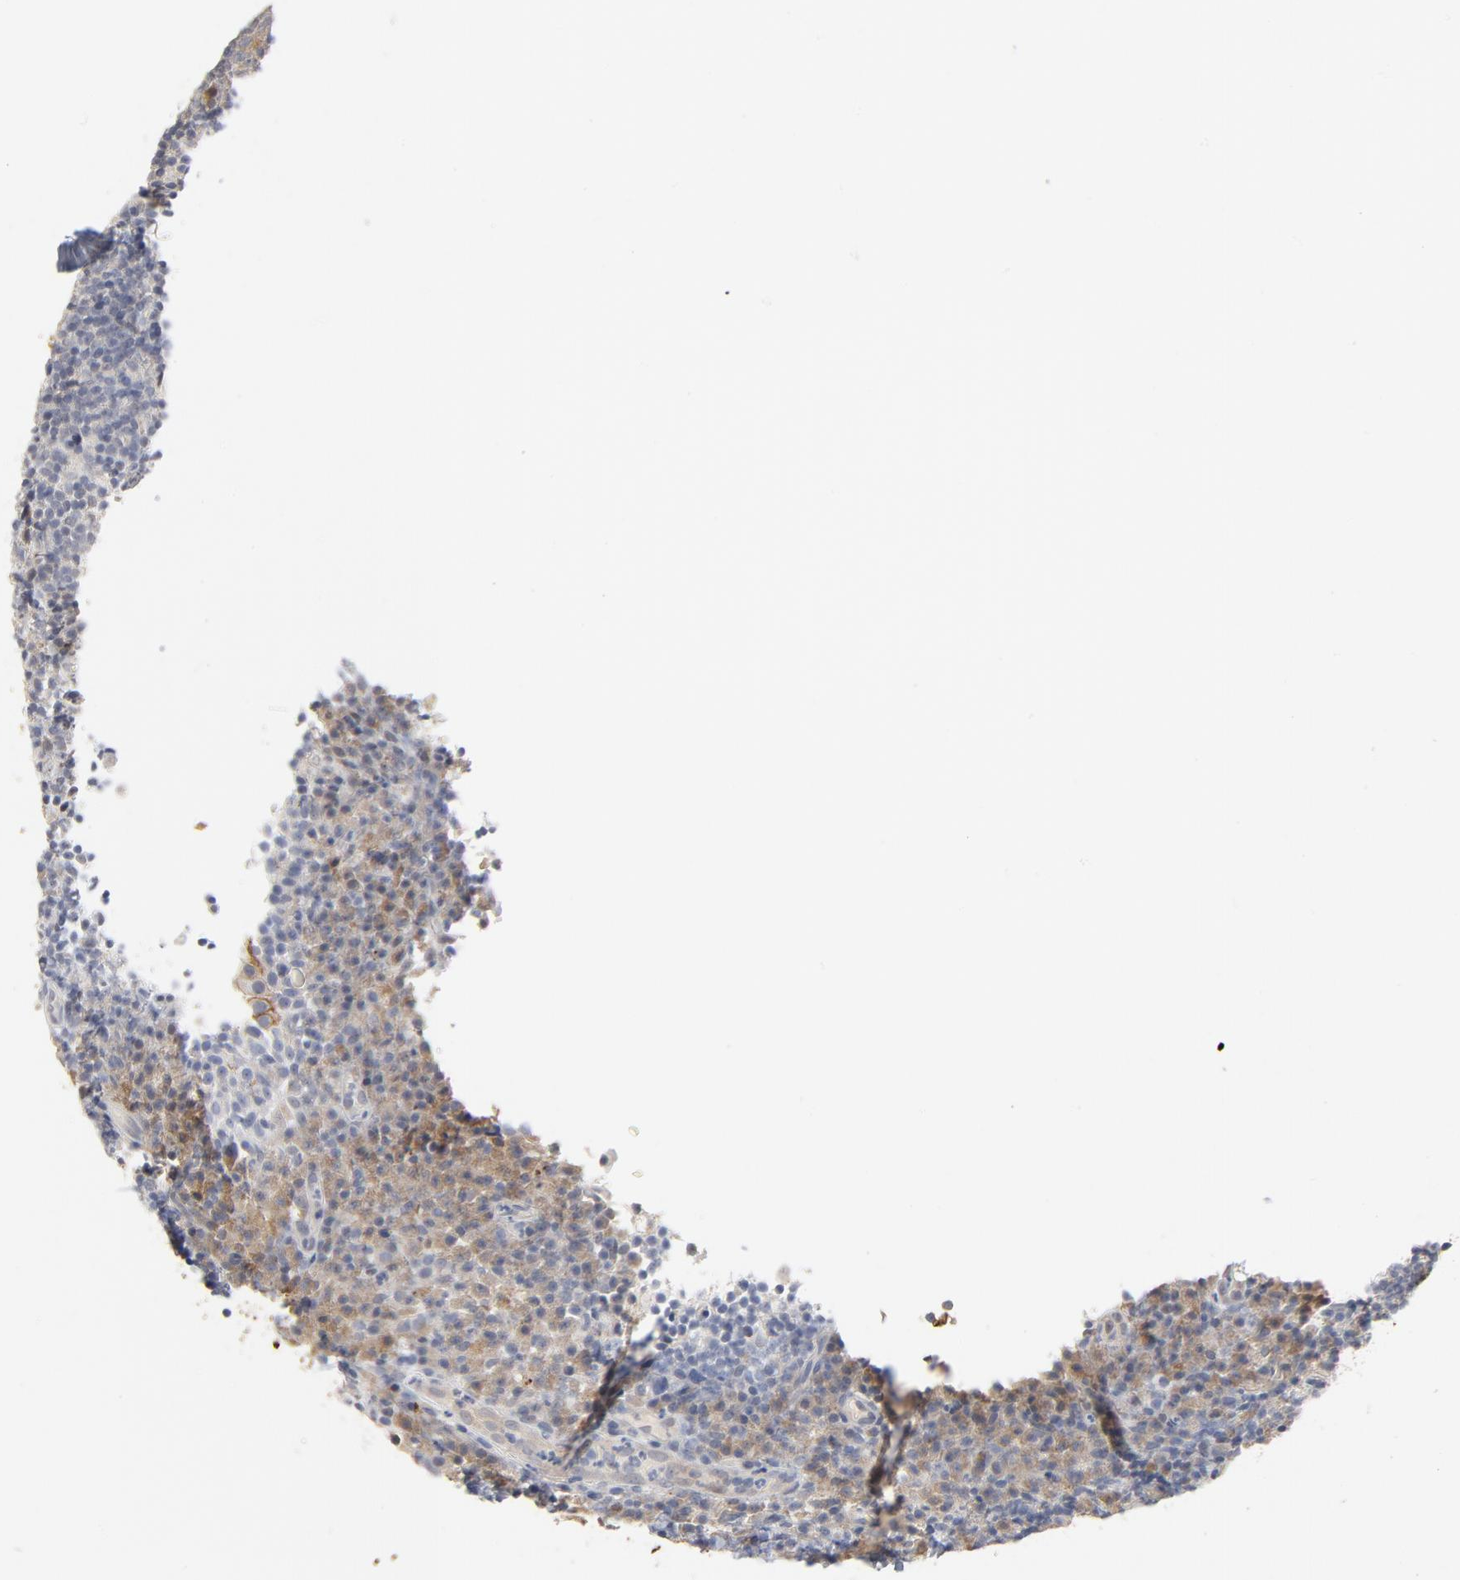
{"staining": {"intensity": "weak", "quantity": "<25%", "location": "cytoplasmic/membranous"}, "tissue": "tonsil", "cell_type": "Germinal center cells", "image_type": "normal", "snomed": [{"axis": "morphology", "description": "Normal tissue, NOS"}, {"axis": "topography", "description": "Tonsil"}], "caption": "High power microscopy micrograph of an immunohistochemistry (IHC) image of unremarkable tonsil, revealing no significant positivity in germinal center cells.", "gene": "EPCAM", "patient": {"sex": "female", "age": 40}}